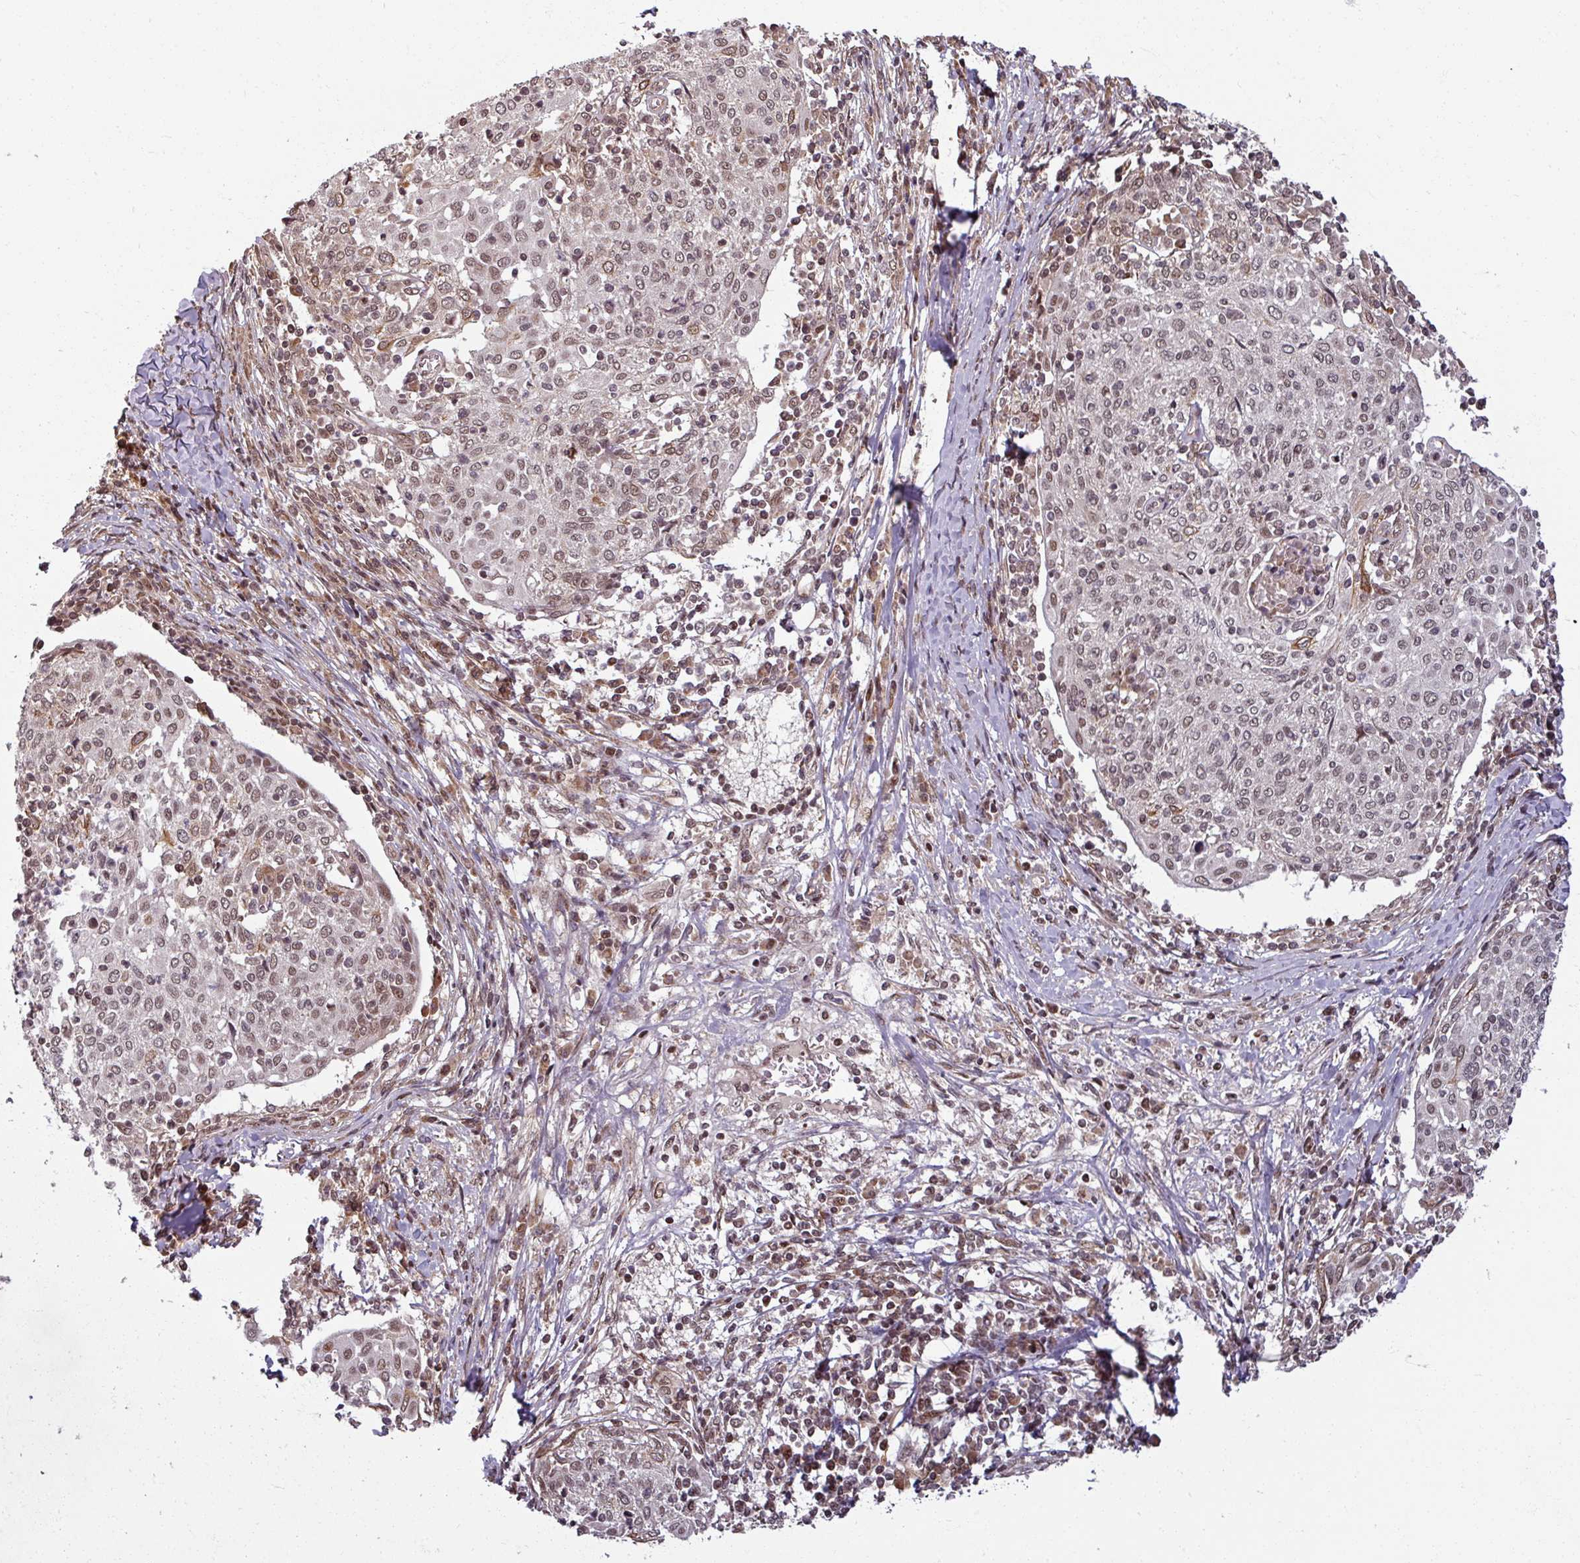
{"staining": {"intensity": "moderate", "quantity": ">75%", "location": "nuclear"}, "tissue": "cervical cancer", "cell_type": "Tumor cells", "image_type": "cancer", "snomed": [{"axis": "morphology", "description": "Squamous cell carcinoma, NOS"}, {"axis": "topography", "description": "Cervix"}], "caption": "Moderate nuclear positivity is identified in approximately >75% of tumor cells in cervical cancer. (DAB IHC, brown staining for protein, blue staining for nuclei).", "gene": "SWI5", "patient": {"sex": "female", "age": 52}}